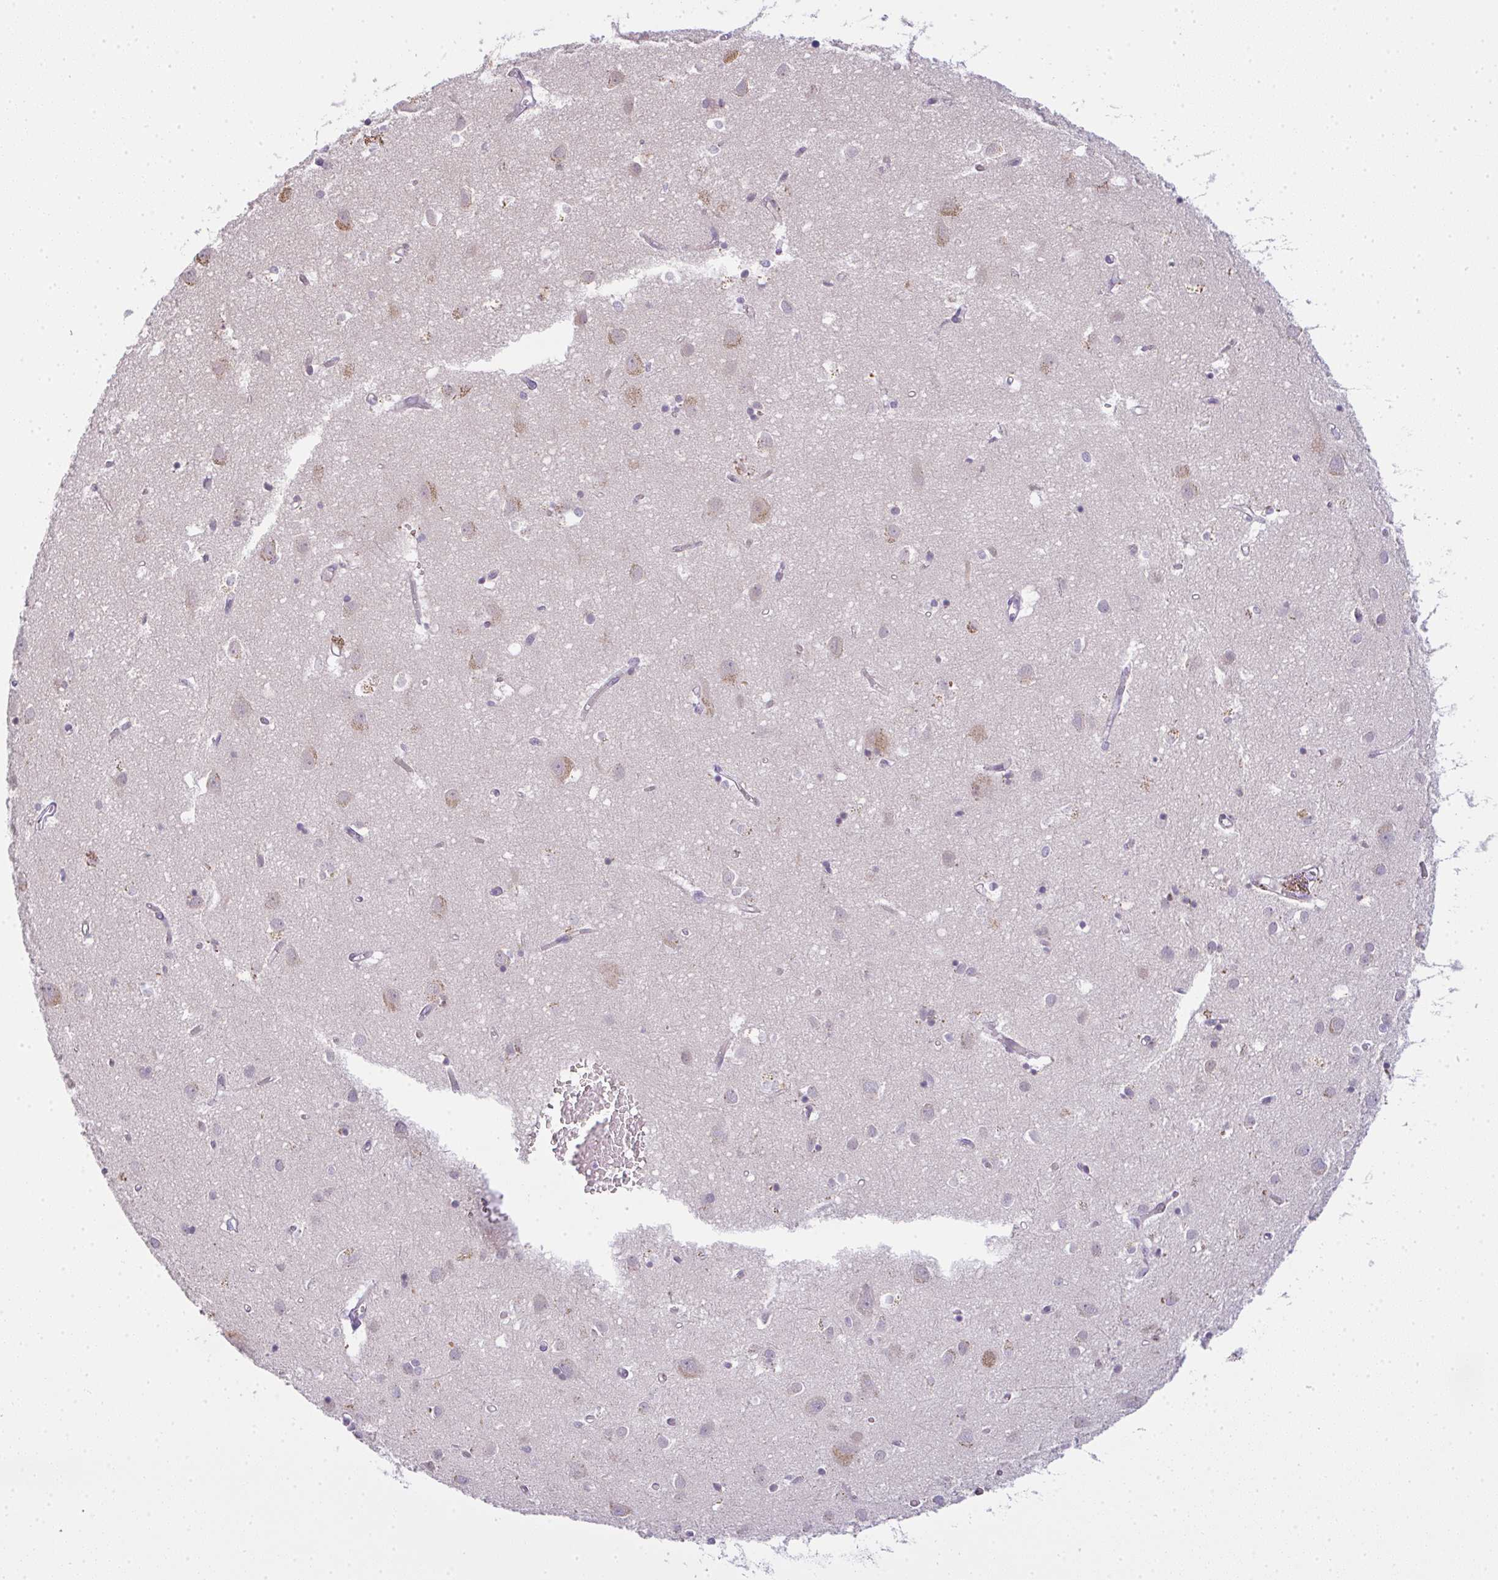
{"staining": {"intensity": "negative", "quantity": "none", "location": "none"}, "tissue": "cerebral cortex", "cell_type": "Endothelial cells", "image_type": "normal", "snomed": [{"axis": "morphology", "description": "Normal tissue, NOS"}, {"axis": "topography", "description": "Cerebral cortex"}], "caption": "Unremarkable cerebral cortex was stained to show a protein in brown. There is no significant positivity in endothelial cells. Nuclei are stained in blue.", "gene": "CSE1L", "patient": {"sex": "male", "age": 70}}